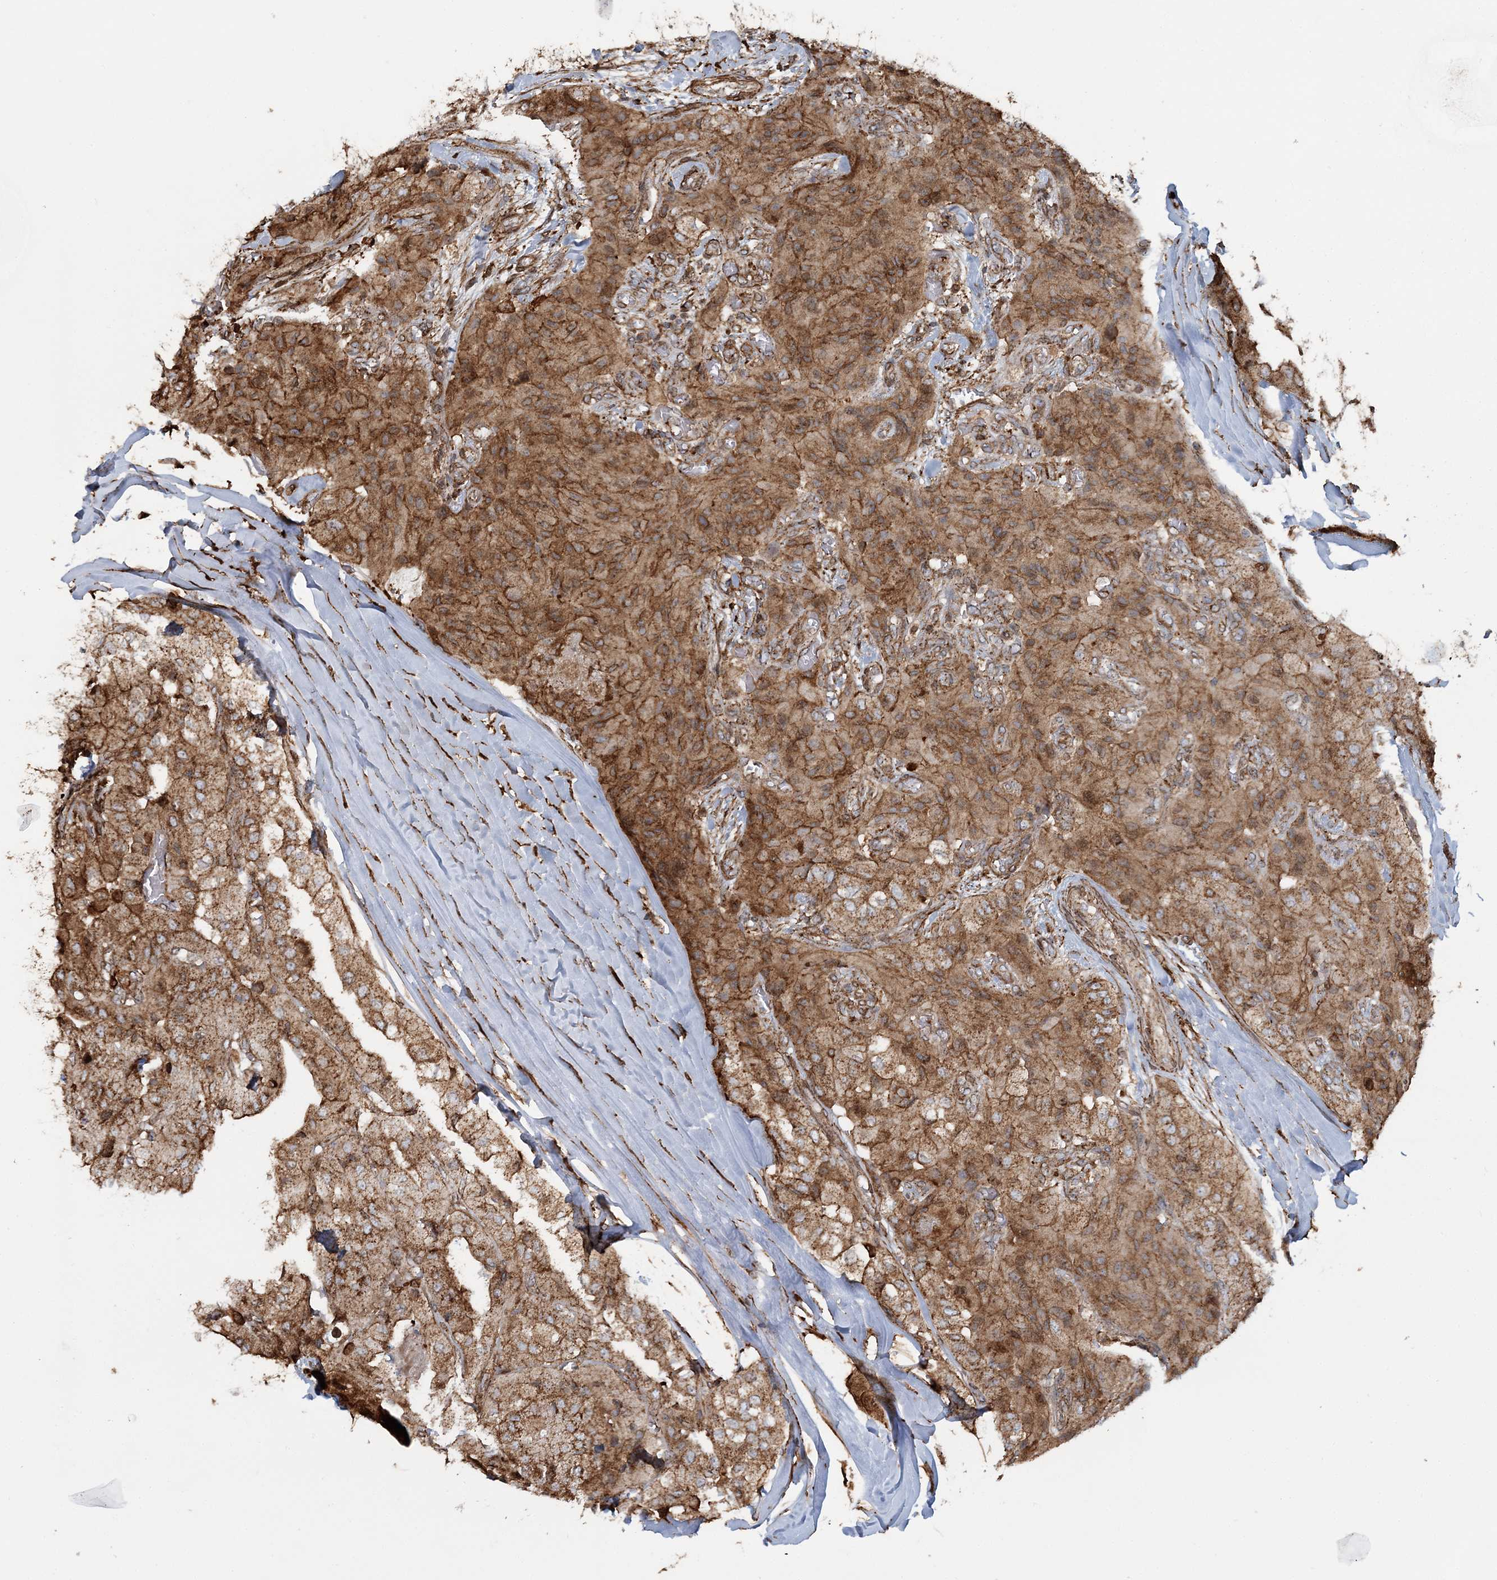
{"staining": {"intensity": "moderate", "quantity": ">75%", "location": "cytoplasmic/membranous"}, "tissue": "thyroid cancer", "cell_type": "Tumor cells", "image_type": "cancer", "snomed": [{"axis": "morphology", "description": "Papillary adenocarcinoma, NOS"}, {"axis": "topography", "description": "Thyroid gland"}], "caption": "Immunohistochemistry (DAB (3,3'-diaminobenzidine)) staining of human thyroid cancer demonstrates moderate cytoplasmic/membranous protein staining in approximately >75% of tumor cells.", "gene": "TRAF3IP2", "patient": {"sex": "female", "age": 59}}